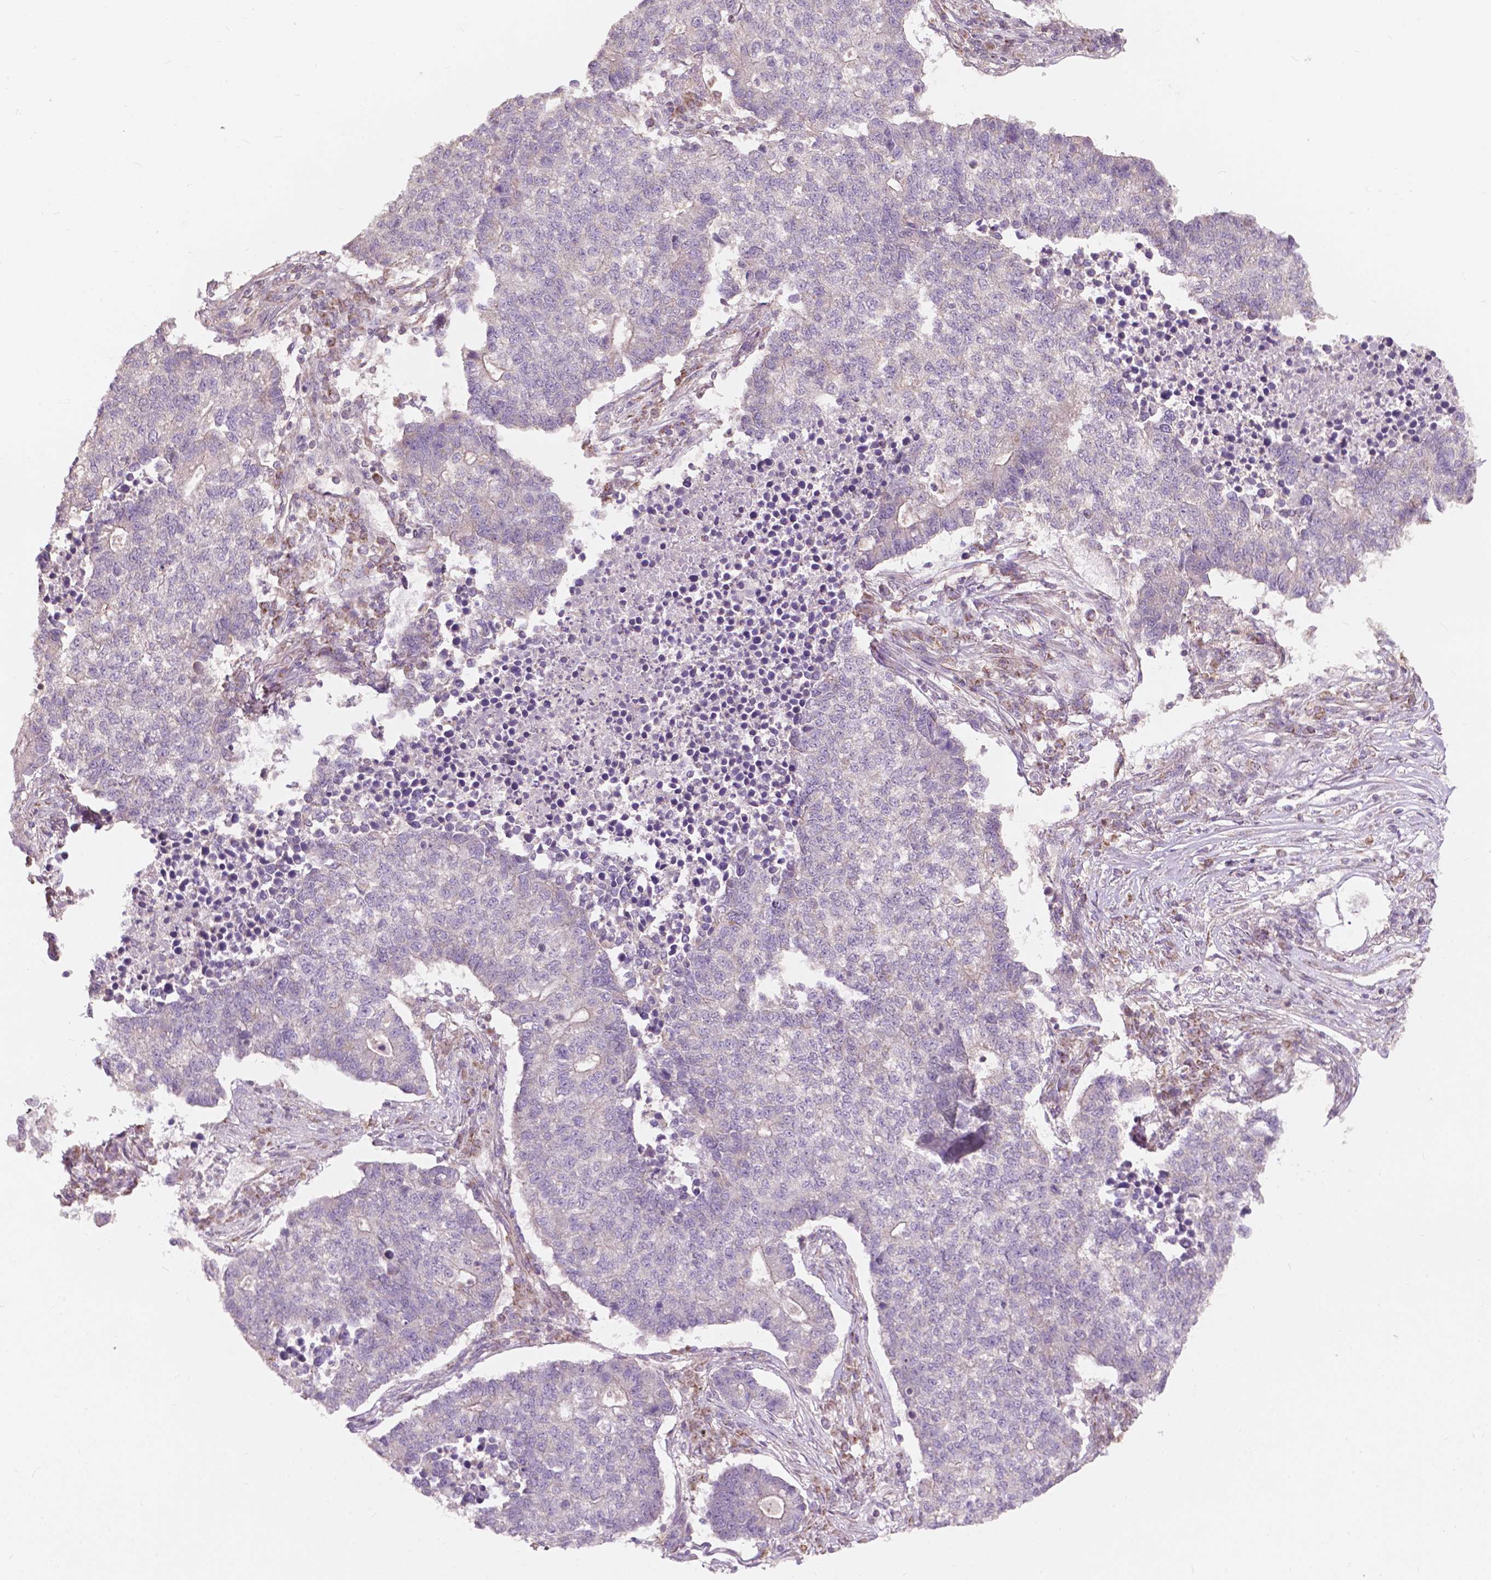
{"staining": {"intensity": "negative", "quantity": "none", "location": "none"}, "tissue": "lung cancer", "cell_type": "Tumor cells", "image_type": "cancer", "snomed": [{"axis": "morphology", "description": "Adenocarcinoma, NOS"}, {"axis": "topography", "description": "Lung"}], "caption": "Tumor cells are negative for brown protein staining in lung adenocarcinoma.", "gene": "NDUFA10", "patient": {"sex": "male", "age": 57}}